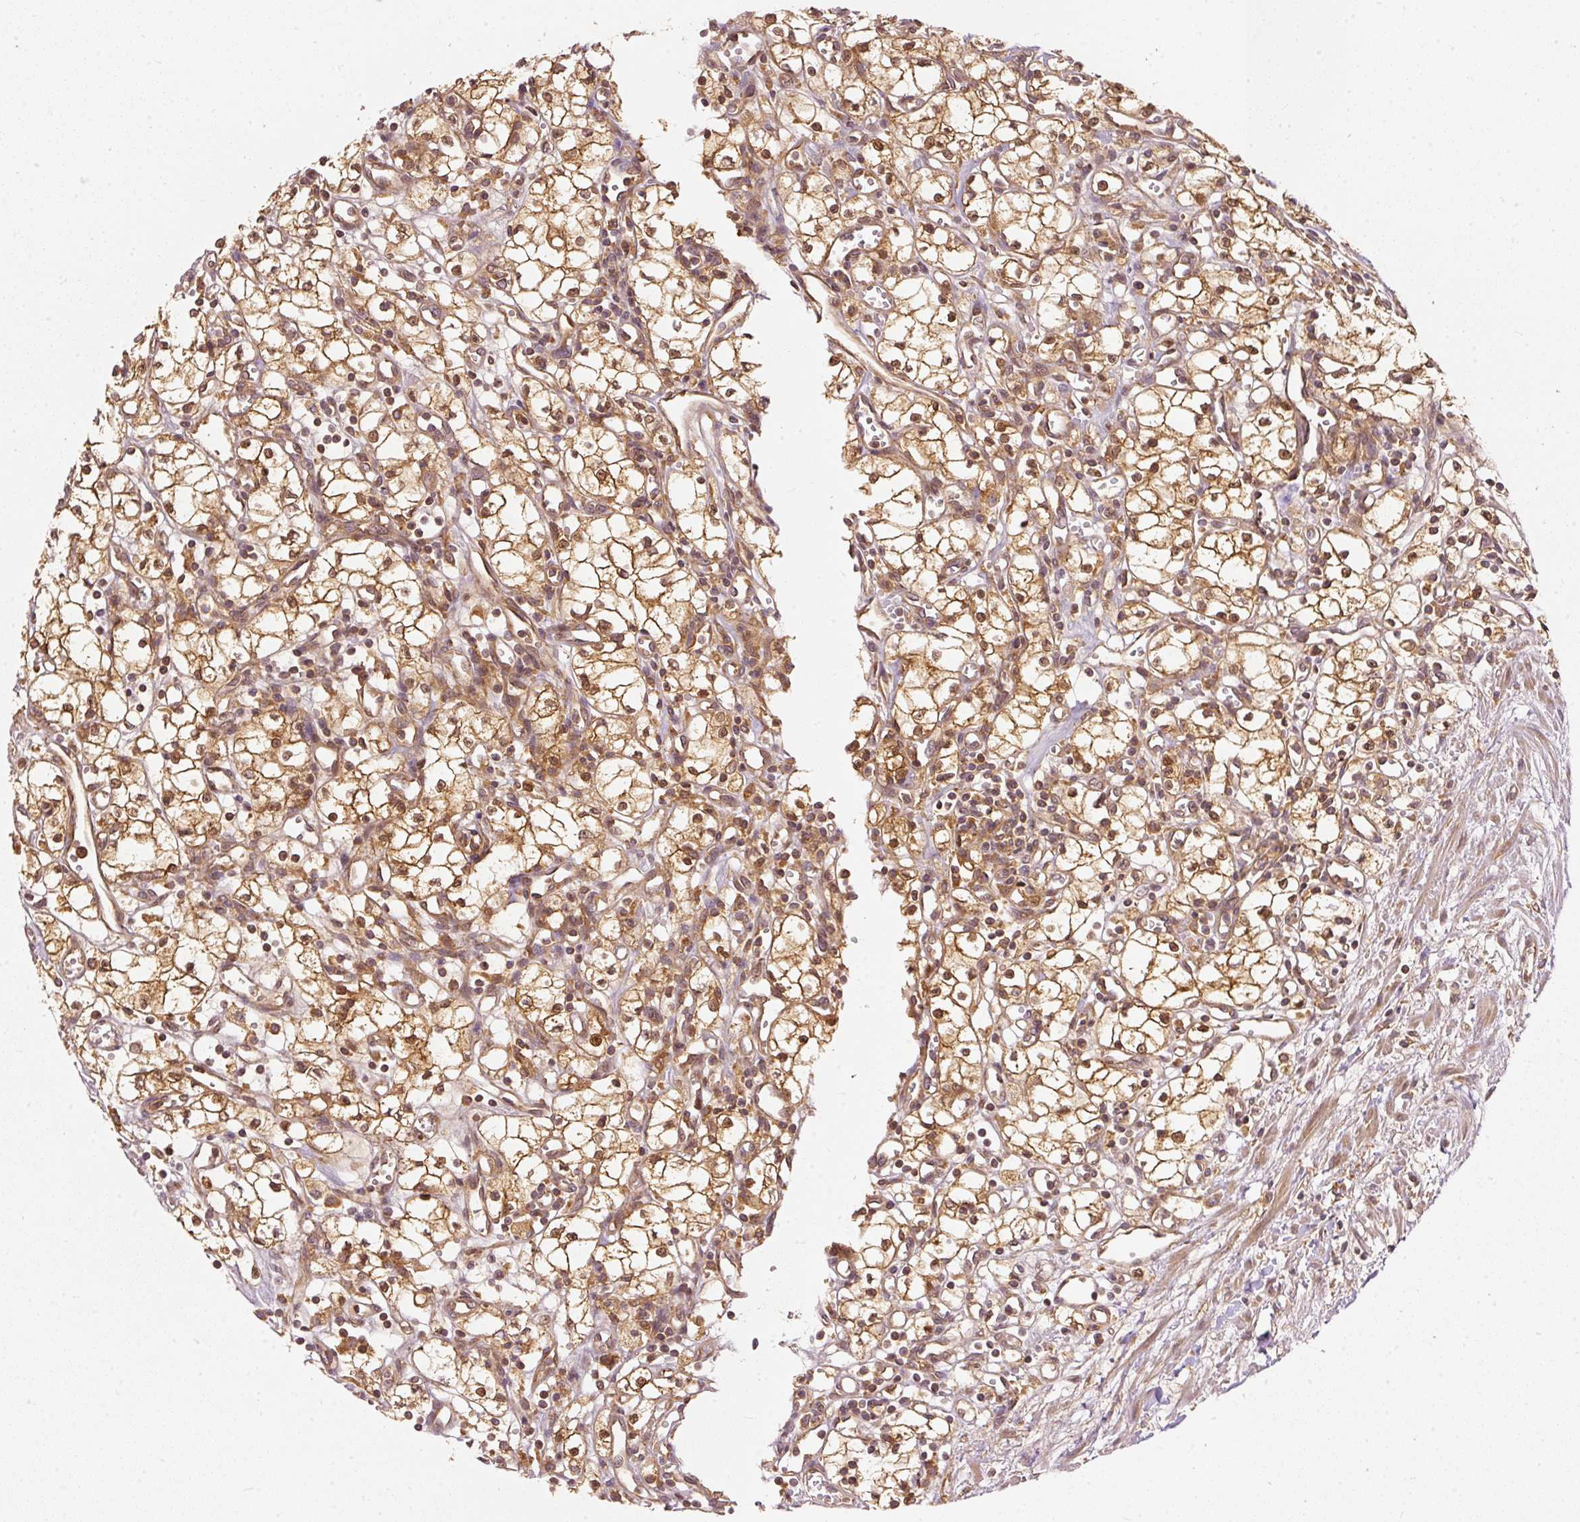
{"staining": {"intensity": "moderate", "quantity": ">75%", "location": "cytoplasmic/membranous,nuclear"}, "tissue": "renal cancer", "cell_type": "Tumor cells", "image_type": "cancer", "snomed": [{"axis": "morphology", "description": "Adenocarcinoma, NOS"}, {"axis": "topography", "description": "Kidney"}], "caption": "Immunohistochemical staining of human renal cancer (adenocarcinoma) displays moderate cytoplasmic/membranous and nuclear protein positivity in approximately >75% of tumor cells.", "gene": "EIF3B", "patient": {"sex": "male", "age": 59}}